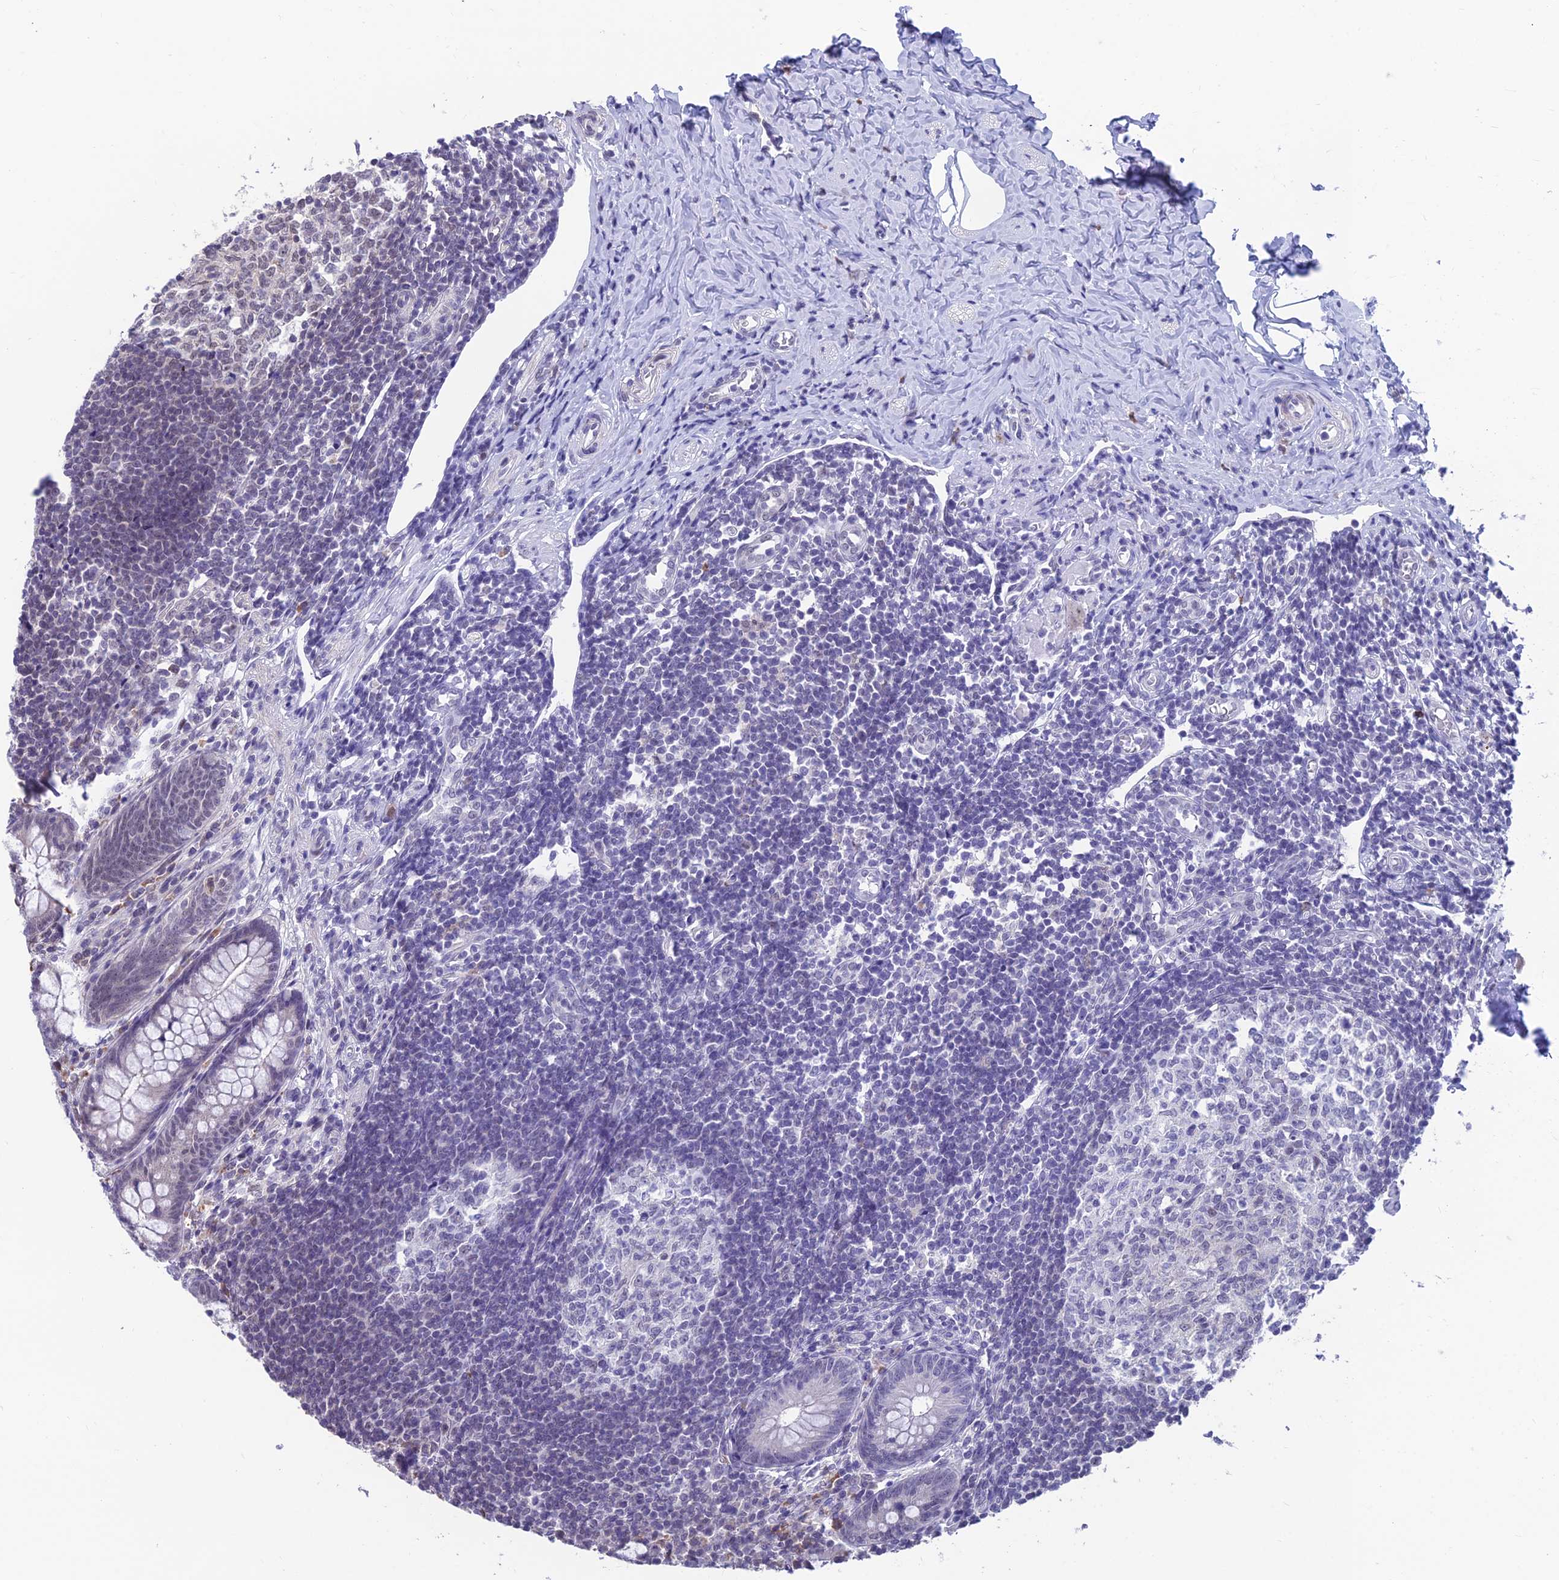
{"staining": {"intensity": "weak", "quantity": "<25%", "location": "nuclear"}, "tissue": "appendix", "cell_type": "Glandular cells", "image_type": "normal", "snomed": [{"axis": "morphology", "description": "Normal tissue, NOS"}, {"axis": "topography", "description": "Appendix"}], "caption": "Glandular cells show no significant protein expression in normal appendix. Nuclei are stained in blue.", "gene": "KIAA1191", "patient": {"sex": "female", "age": 33}}